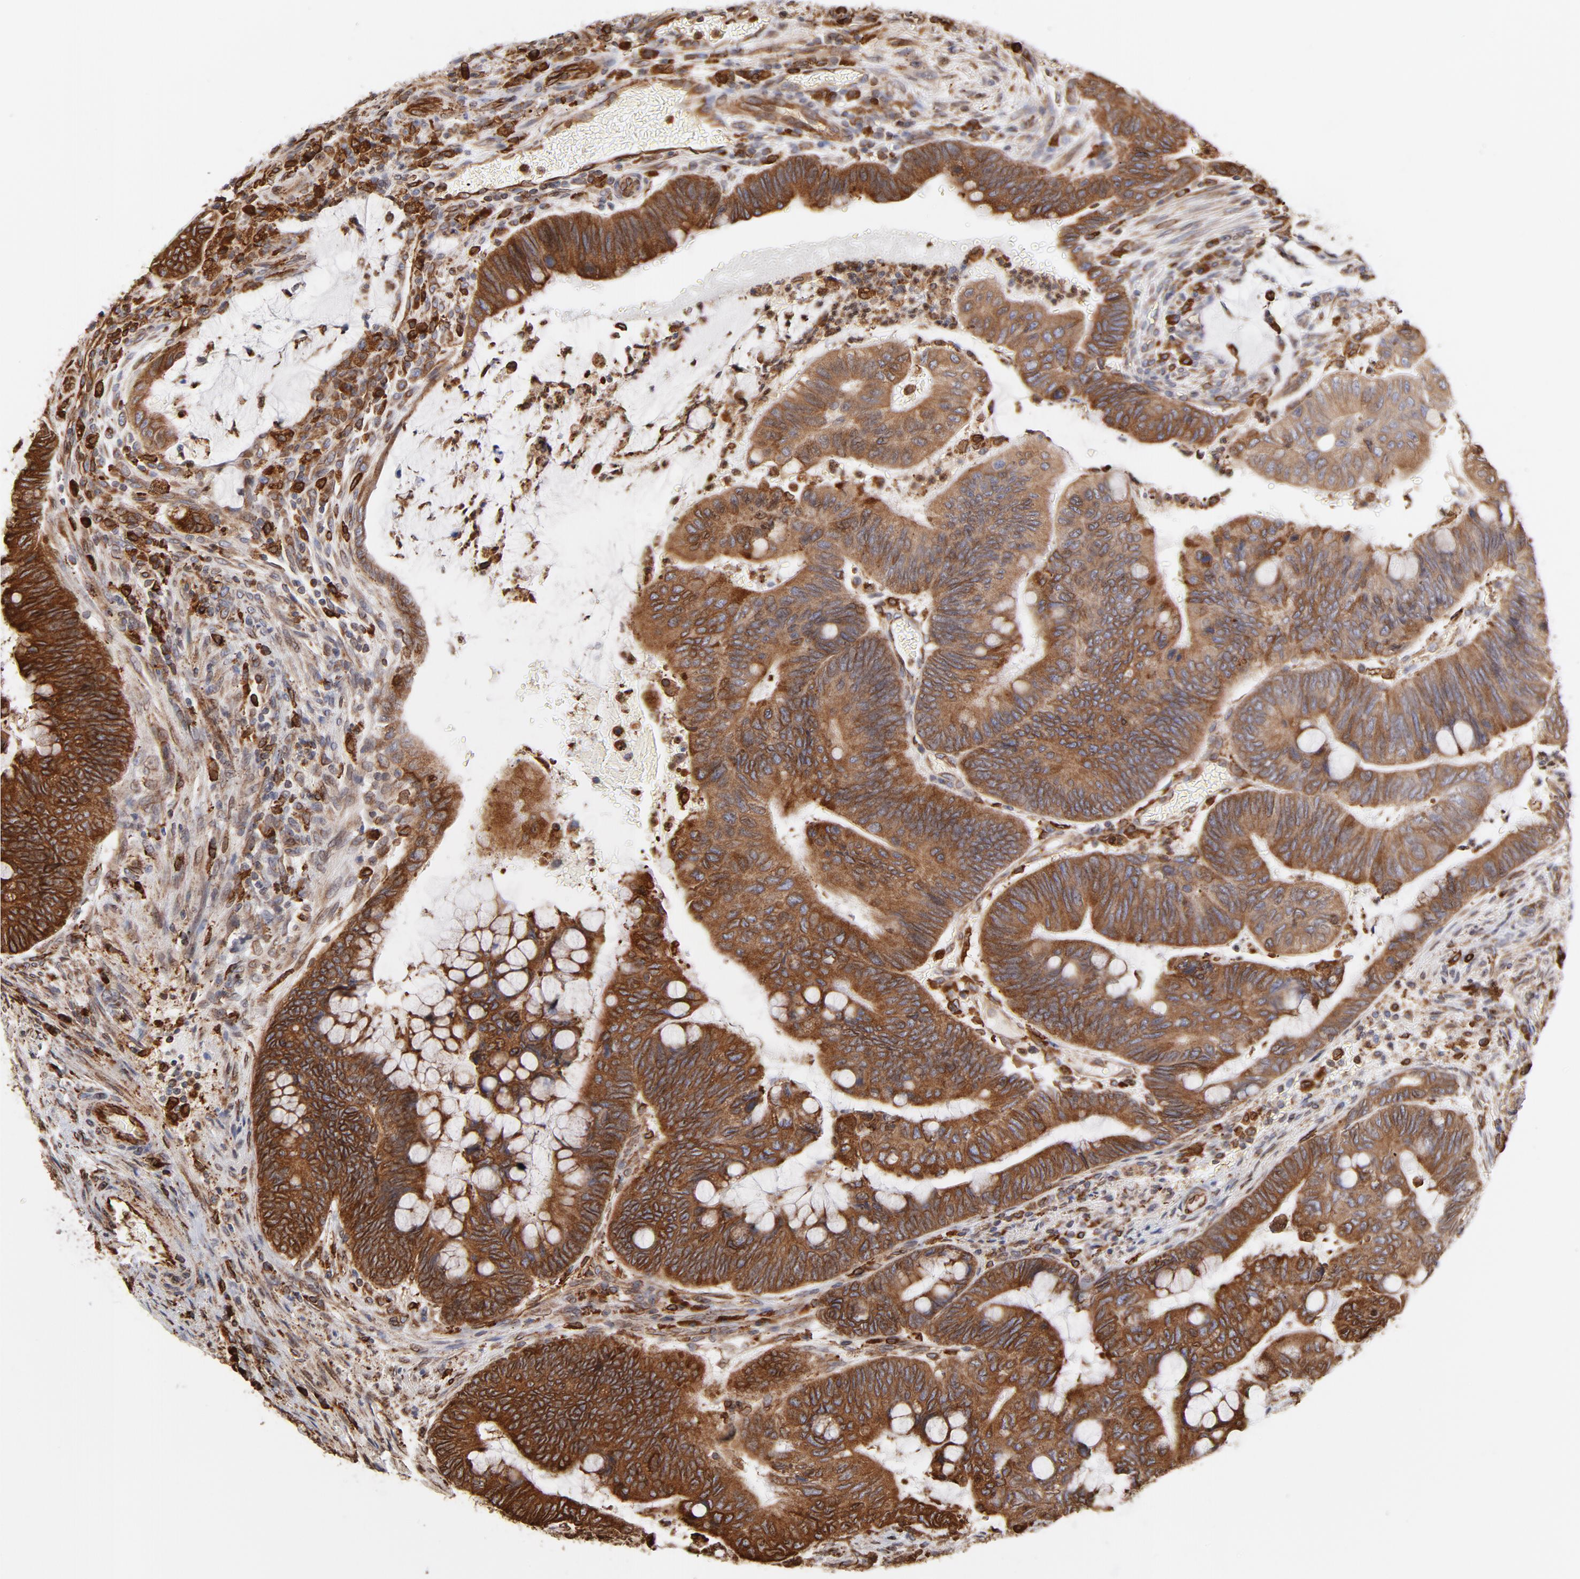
{"staining": {"intensity": "strong", "quantity": ">75%", "location": "cytoplasmic/membranous"}, "tissue": "colorectal cancer", "cell_type": "Tumor cells", "image_type": "cancer", "snomed": [{"axis": "morphology", "description": "Normal tissue, NOS"}, {"axis": "morphology", "description": "Adenocarcinoma, NOS"}, {"axis": "topography", "description": "Rectum"}], "caption": "High-magnification brightfield microscopy of colorectal adenocarcinoma stained with DAB (brown) and counterstained with hematoxylin (blue). tumor cells exhibit strong cytoplasmic/membranous staining is identified in approximately>75% of cells.", "gene": "CANX", "patient": {"sex": "male", "age": 92}}